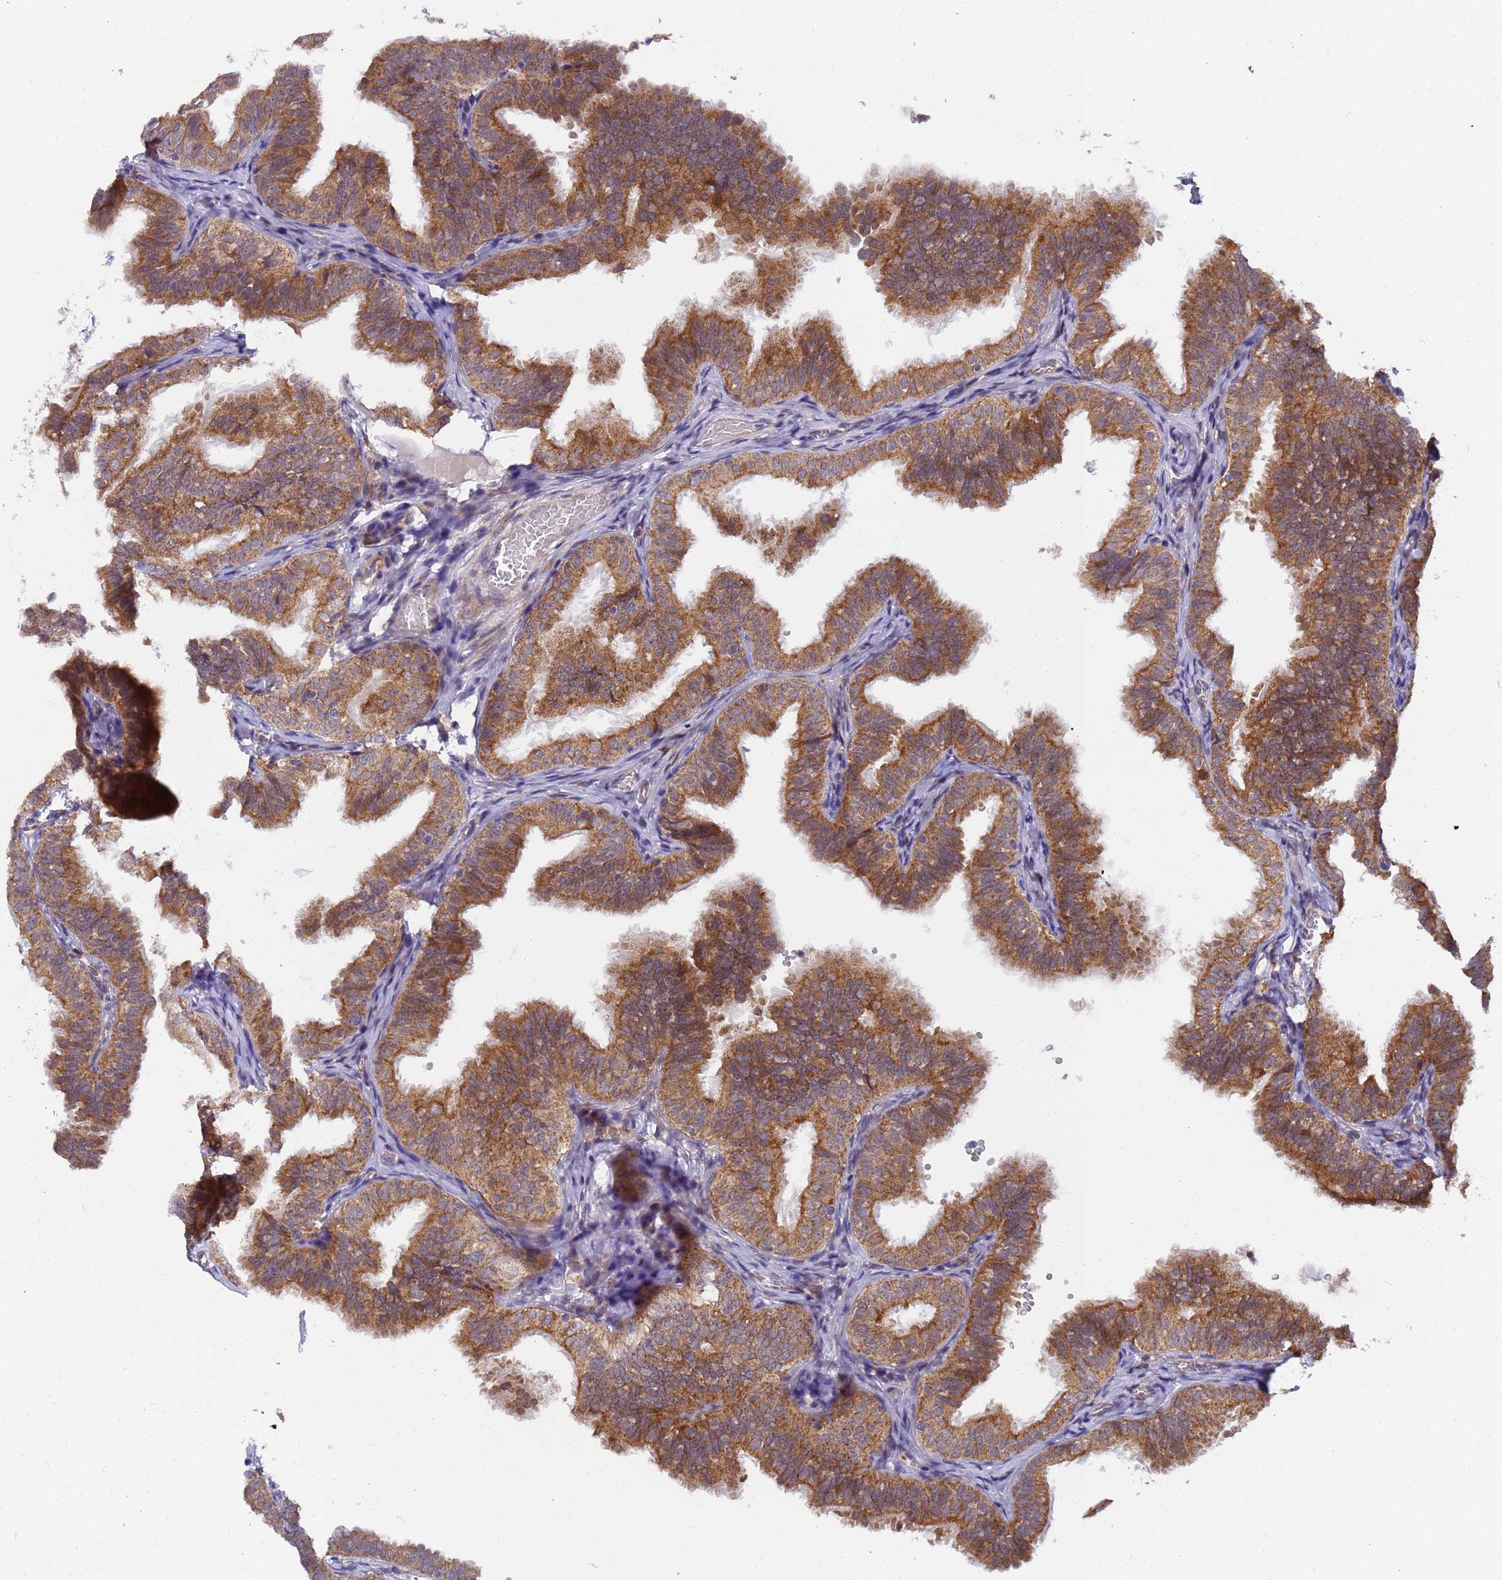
{"staining": {"intensity": "moderate", "quantity": ">75%", "location": "cytoplasmic/membranous"}, "tissue": "fallopian tube", "cell_type": "Glandular cells", "image_type": "normal", "snomed": [{"axis": "morphology", "description": "Normal tissue, NOS"}, {"axis": "topography", "description": "Fallopian tube"}], "caption": "Glandular cells exhibit medium levels of moderate cytoplasmic/membranous positivity in about >75% of cells in benign human fallopian tube. The protein of interest is stained brown, and the nuclei are stained in blue (DAB IHC with brightfield microscopy, high magnification).", "gene": "RAPGEF3", "patient": {"sex": "female", "age": 35}}